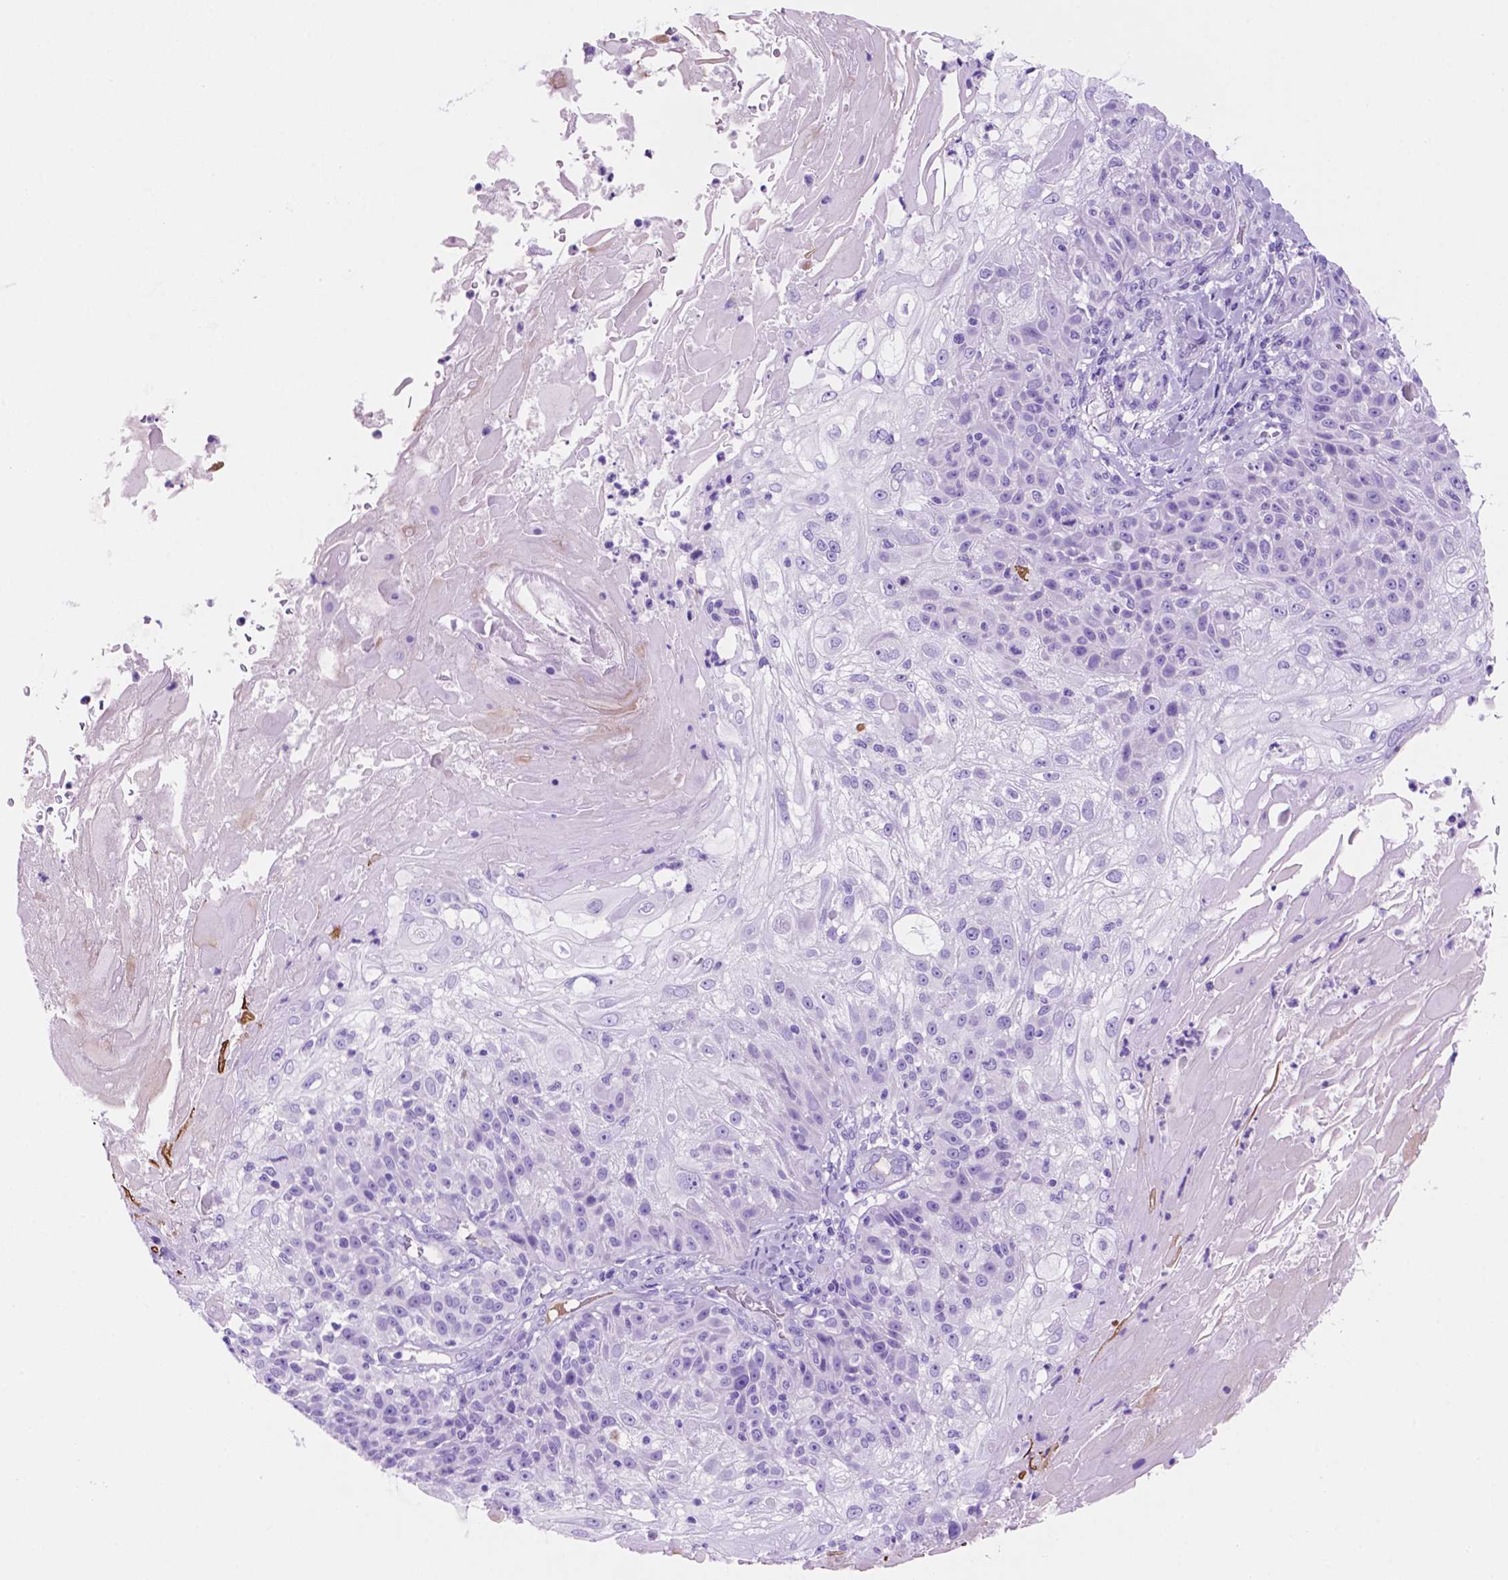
{"staining": {"intensity": "negative", "quantity": "none", "location": "none"}, "tissue": "skin cancer", "cell_type": "Tumor cells", "image_type": "cancer", "snomed": [{"axis": "morphology", "description": "Normal tissue, NOS"}, {"axis": "morphology", "description": "Squamous cell carcinoma, NOS"}, {"axis": "topography", "description": "Skin"}], "caption": "There is no significant positivity in tumor cells of squamous cell carcinoma (skin). The staining was performed using DAB to visualize the protein expression in brown, while the nuclei were stained in blue with hematoxylin (Magnification: 20x).", "gene": "FOXB2", "patient": {"sex": "female", "age": 83}}